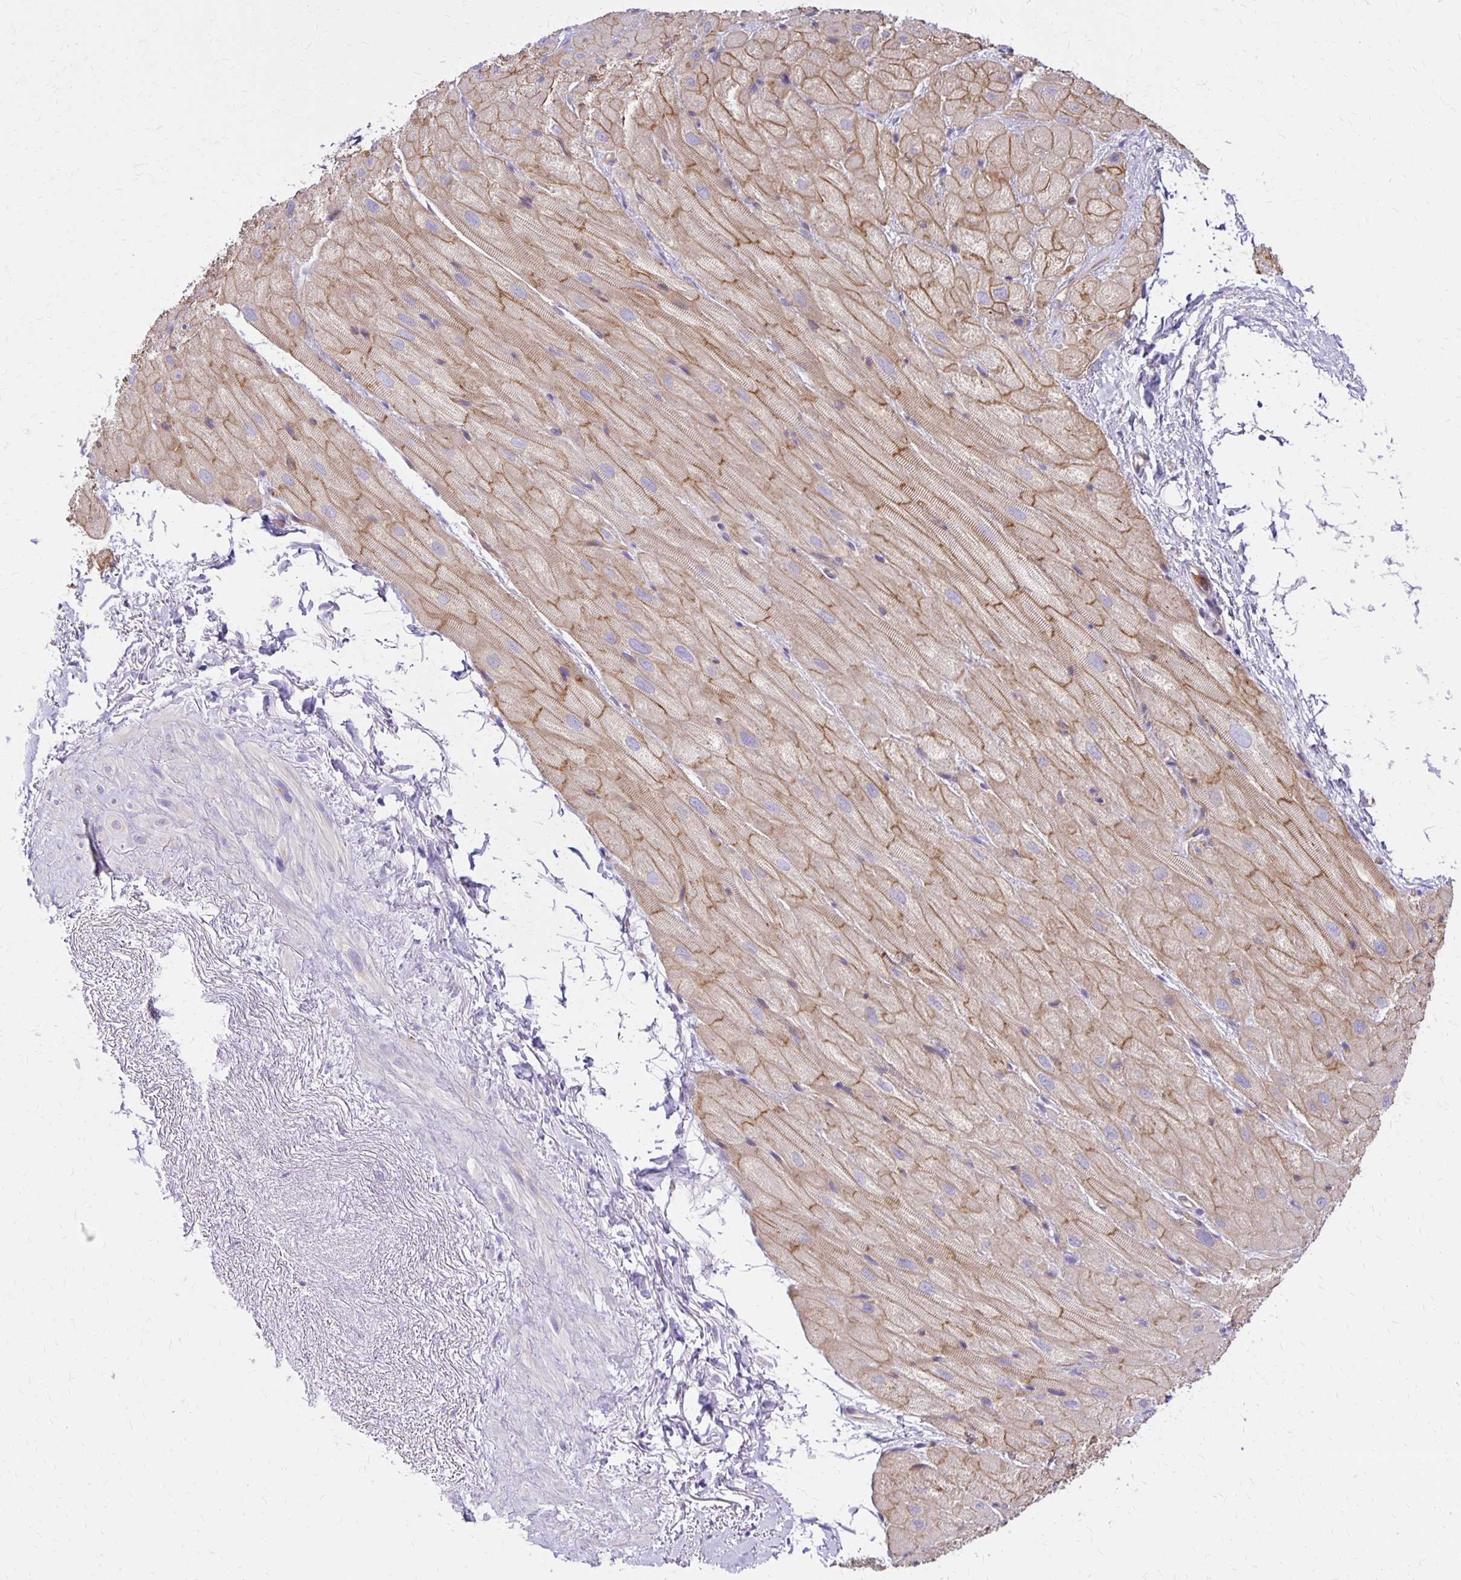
{"staining": {"intensity": "moderate", "quantity": "25%-75%", "location": "cytoplasmic/membranous"}, "tissue": "heart muscle", "cell_type": "Cardiomyocytes", "image_type": "normal", "snomed": [{"axis": "morphology", "description": "Normal tissue, NOS"}, {"axis": "topography", "description": "Heart"}], "caption": "Approximately 25%-75% of cardiomyocytes in unremarkable human heart muscle exhibit moderate cytoplasmic/membranous protein positivity as visualized by brown immunohistochemical staining.", "gene": "TTYH1", "patient": {"sex": "male", "age": 62}}